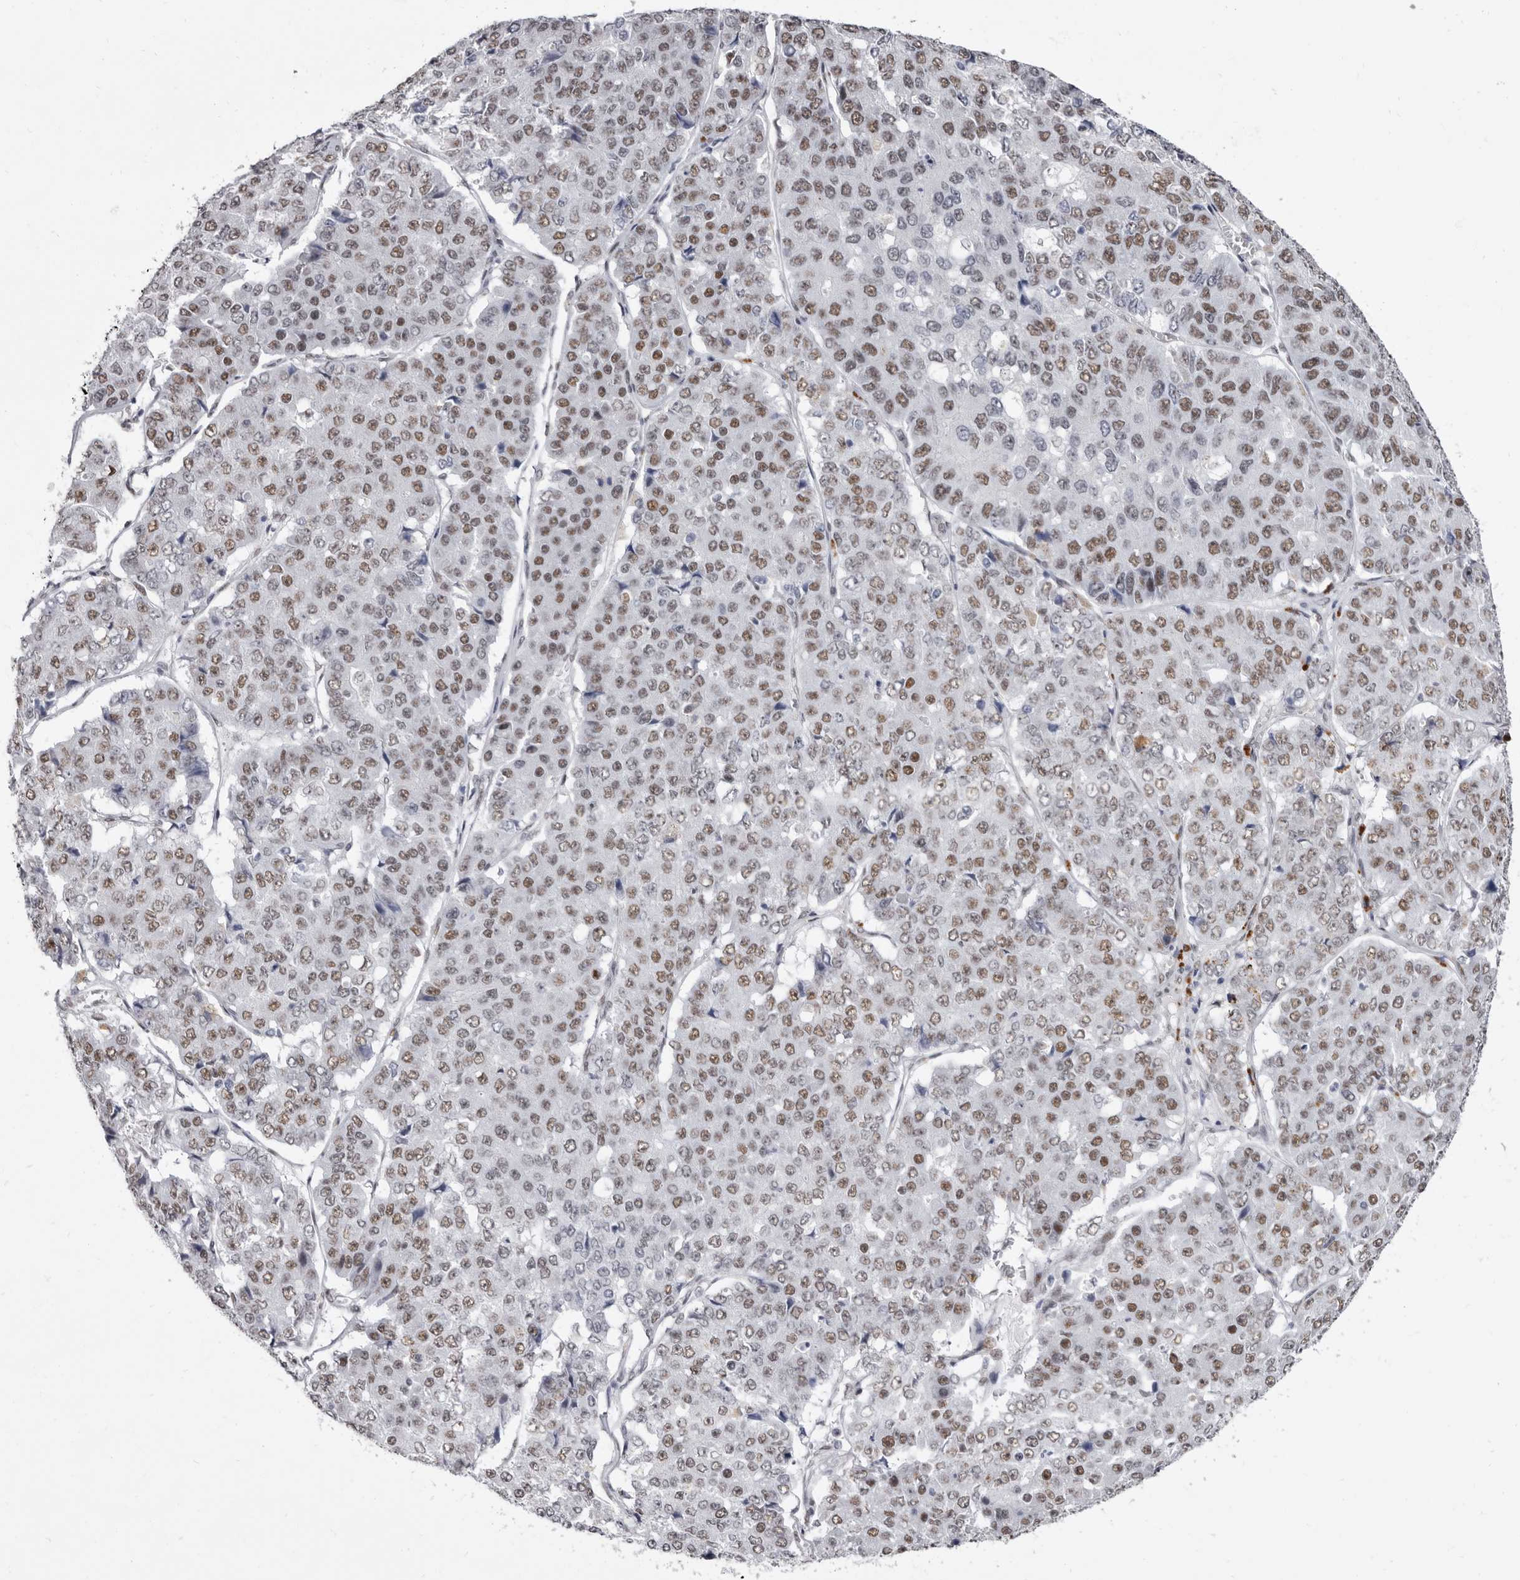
{"staining": {"intensity": "moderate", "quantity": ">75%", "location": "nuclear"}, "tissue": "pancreatic cancer", "cell_type": "Tumor cells", "image_type": "cancer", "snomed": [{"axis": "morphology", "description": "Adenocarcinoma, NOS"}, {"axis": "topography", "description": "Pancreas"}], "caption": "Pancreatic cancer stained with DAB IHC shows medium levels of moderate nuclear staining in about >75% of tumor cells.", "gene": "ZNF326", "patient": {"sex": "male", "age": 50}}